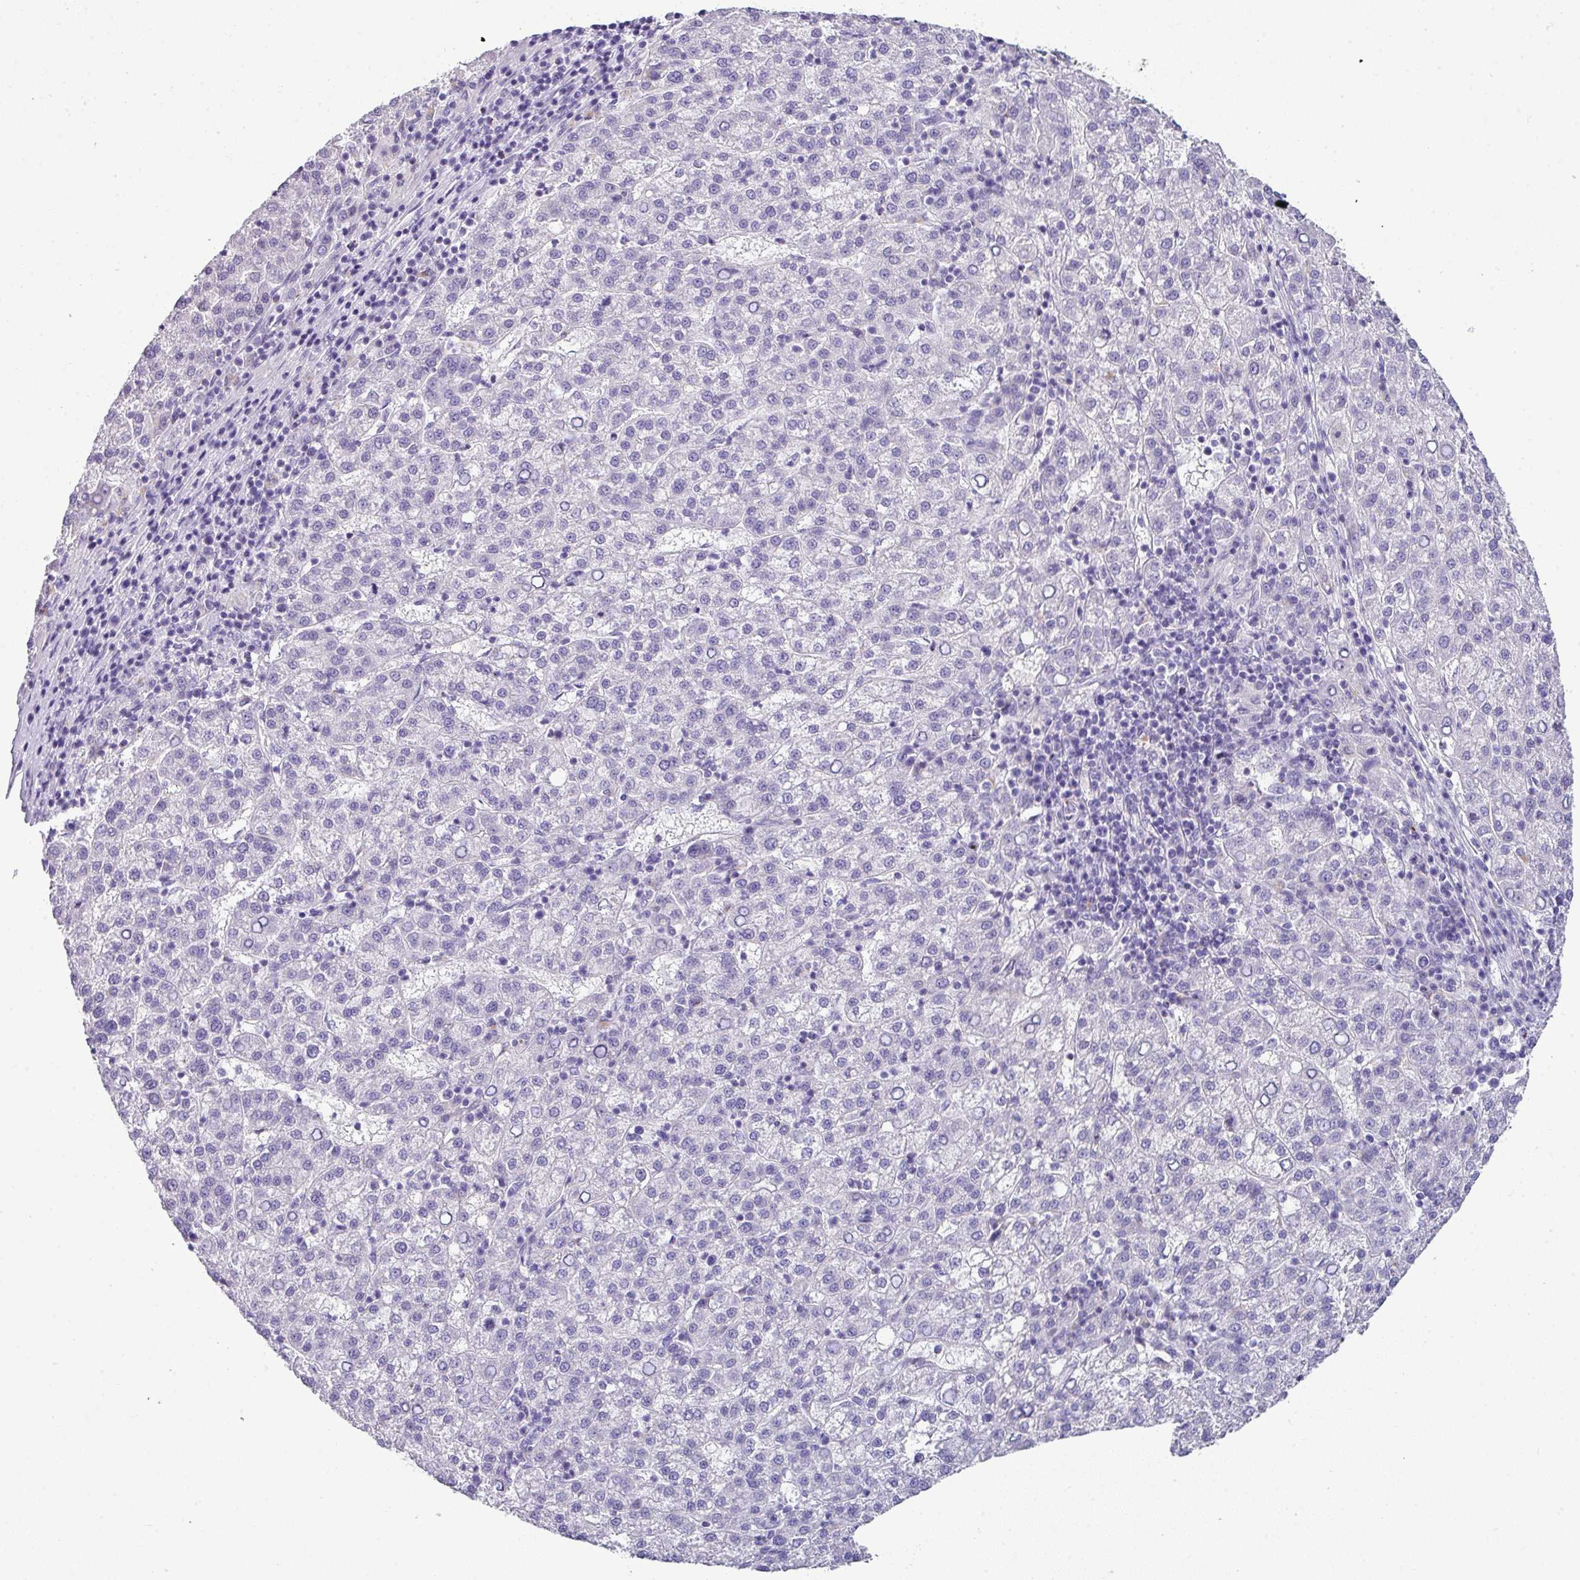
{"staining": {"intensity": "negative", "quantity": "none", "location": "none"}, "tissue": "liver cancer", "cell_type": "Tumor cells", "image_type": "cancer", "snomed": [{"axis": "morphology", "description": "Carcinoma, Hepatocellular, NOS"}, {"axis": "topography", "description": "Liver"}], "caption": "This is an immunohistochemistry micrograph of hepatocellular carcinoma (liver). There is no expression in tumor cells.", "gene": "ZNF568", "patient": {"sex": "female", "age": 58}}